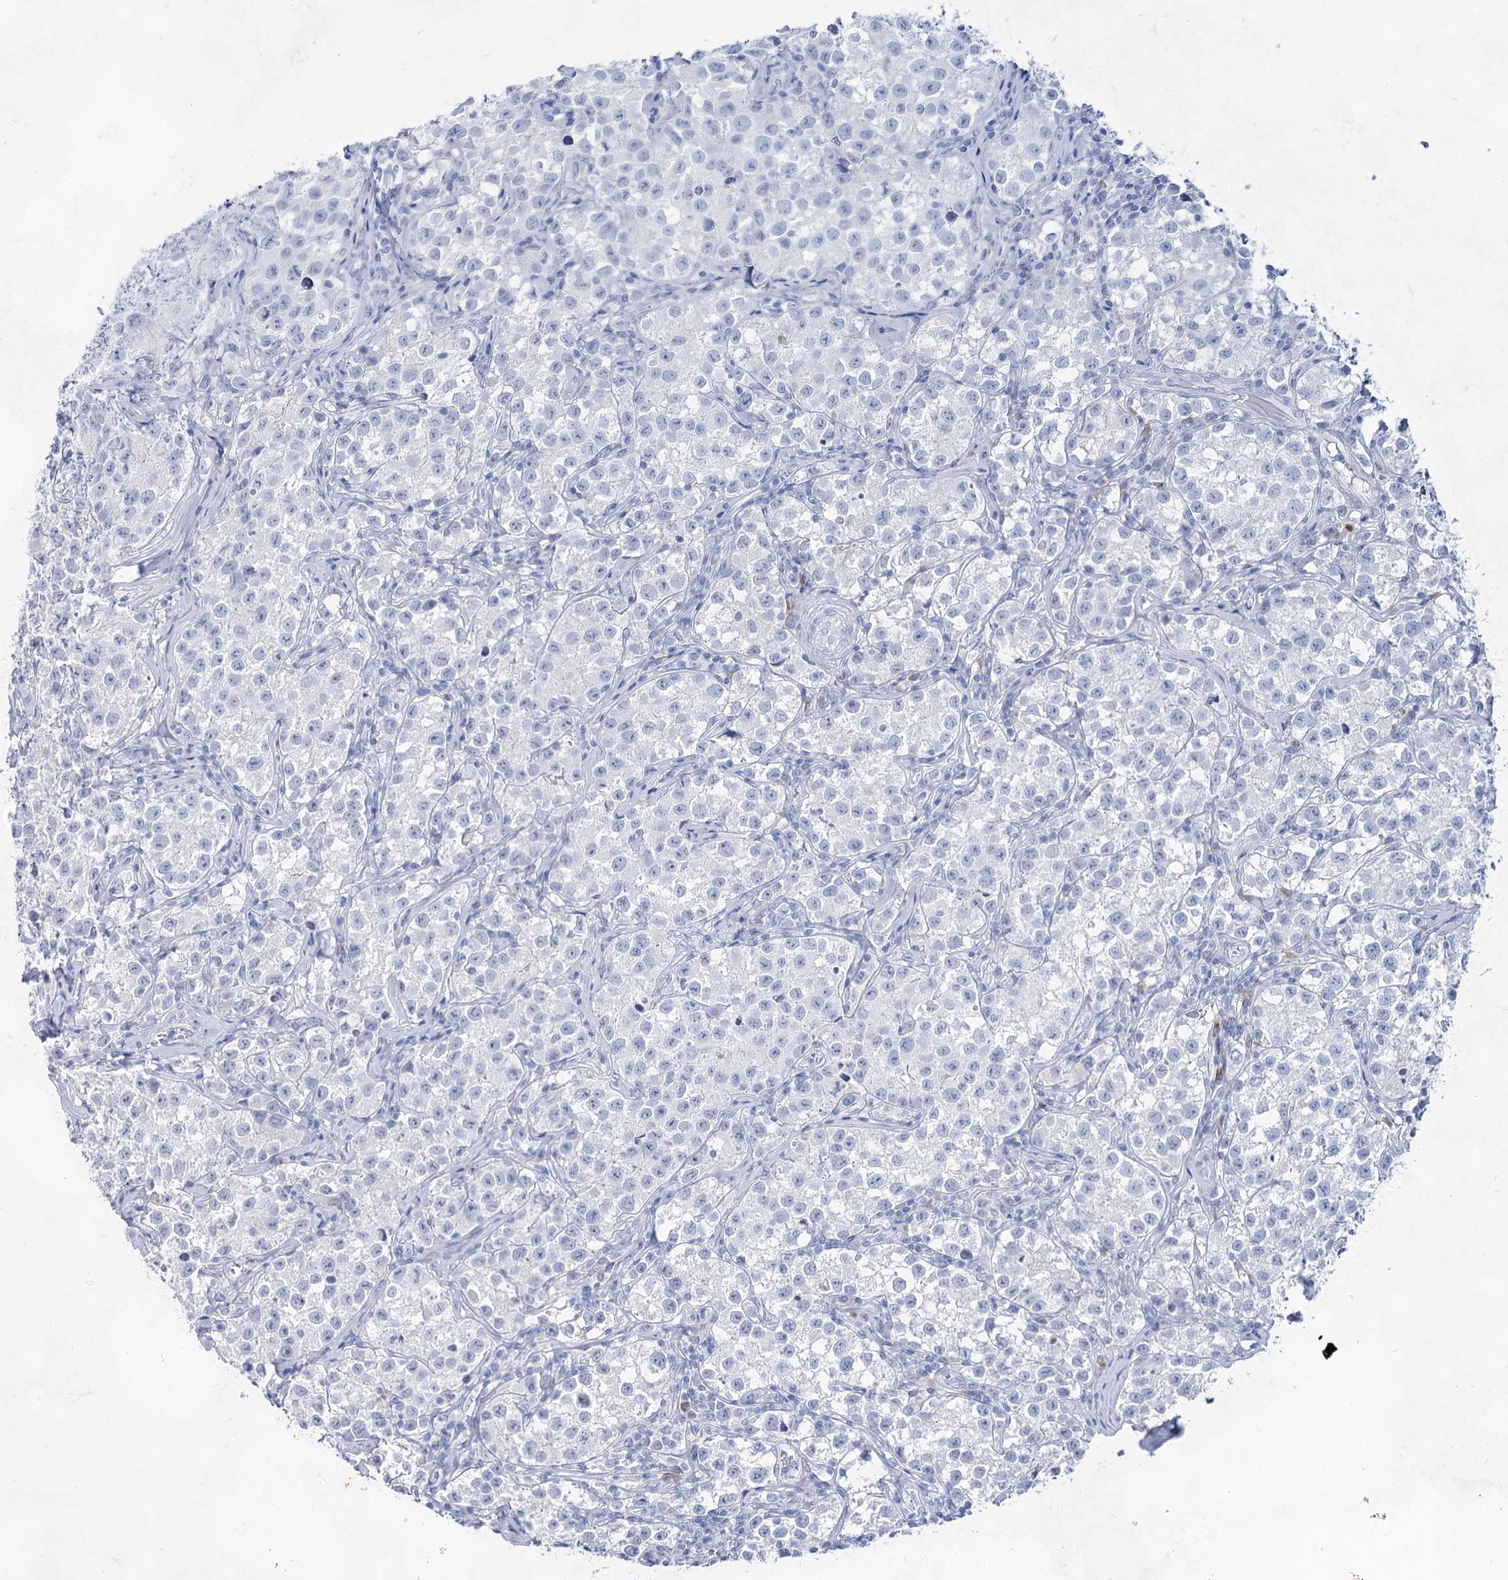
{"staining": {"intensity": "negative", "quantity": "none", "location": "none"}, "tissue": "testis cancer", "cell_type": "Tumor cells", "image_type": "cancer", "snomed": [{"axis": "morphology", "description": "Seminoma, NOS"}, {"axis": "morphology", "description": "Carcinoma, Embryonal, NOS"}, {"axis": "topography", "description": "Testis"}], "caption": "Photomicrograph shows no protein positivity in tumor cells of seminoma (testis) tissue.", "gene": "ACRV1", "patient": {"sex": "male", "age": 43}}